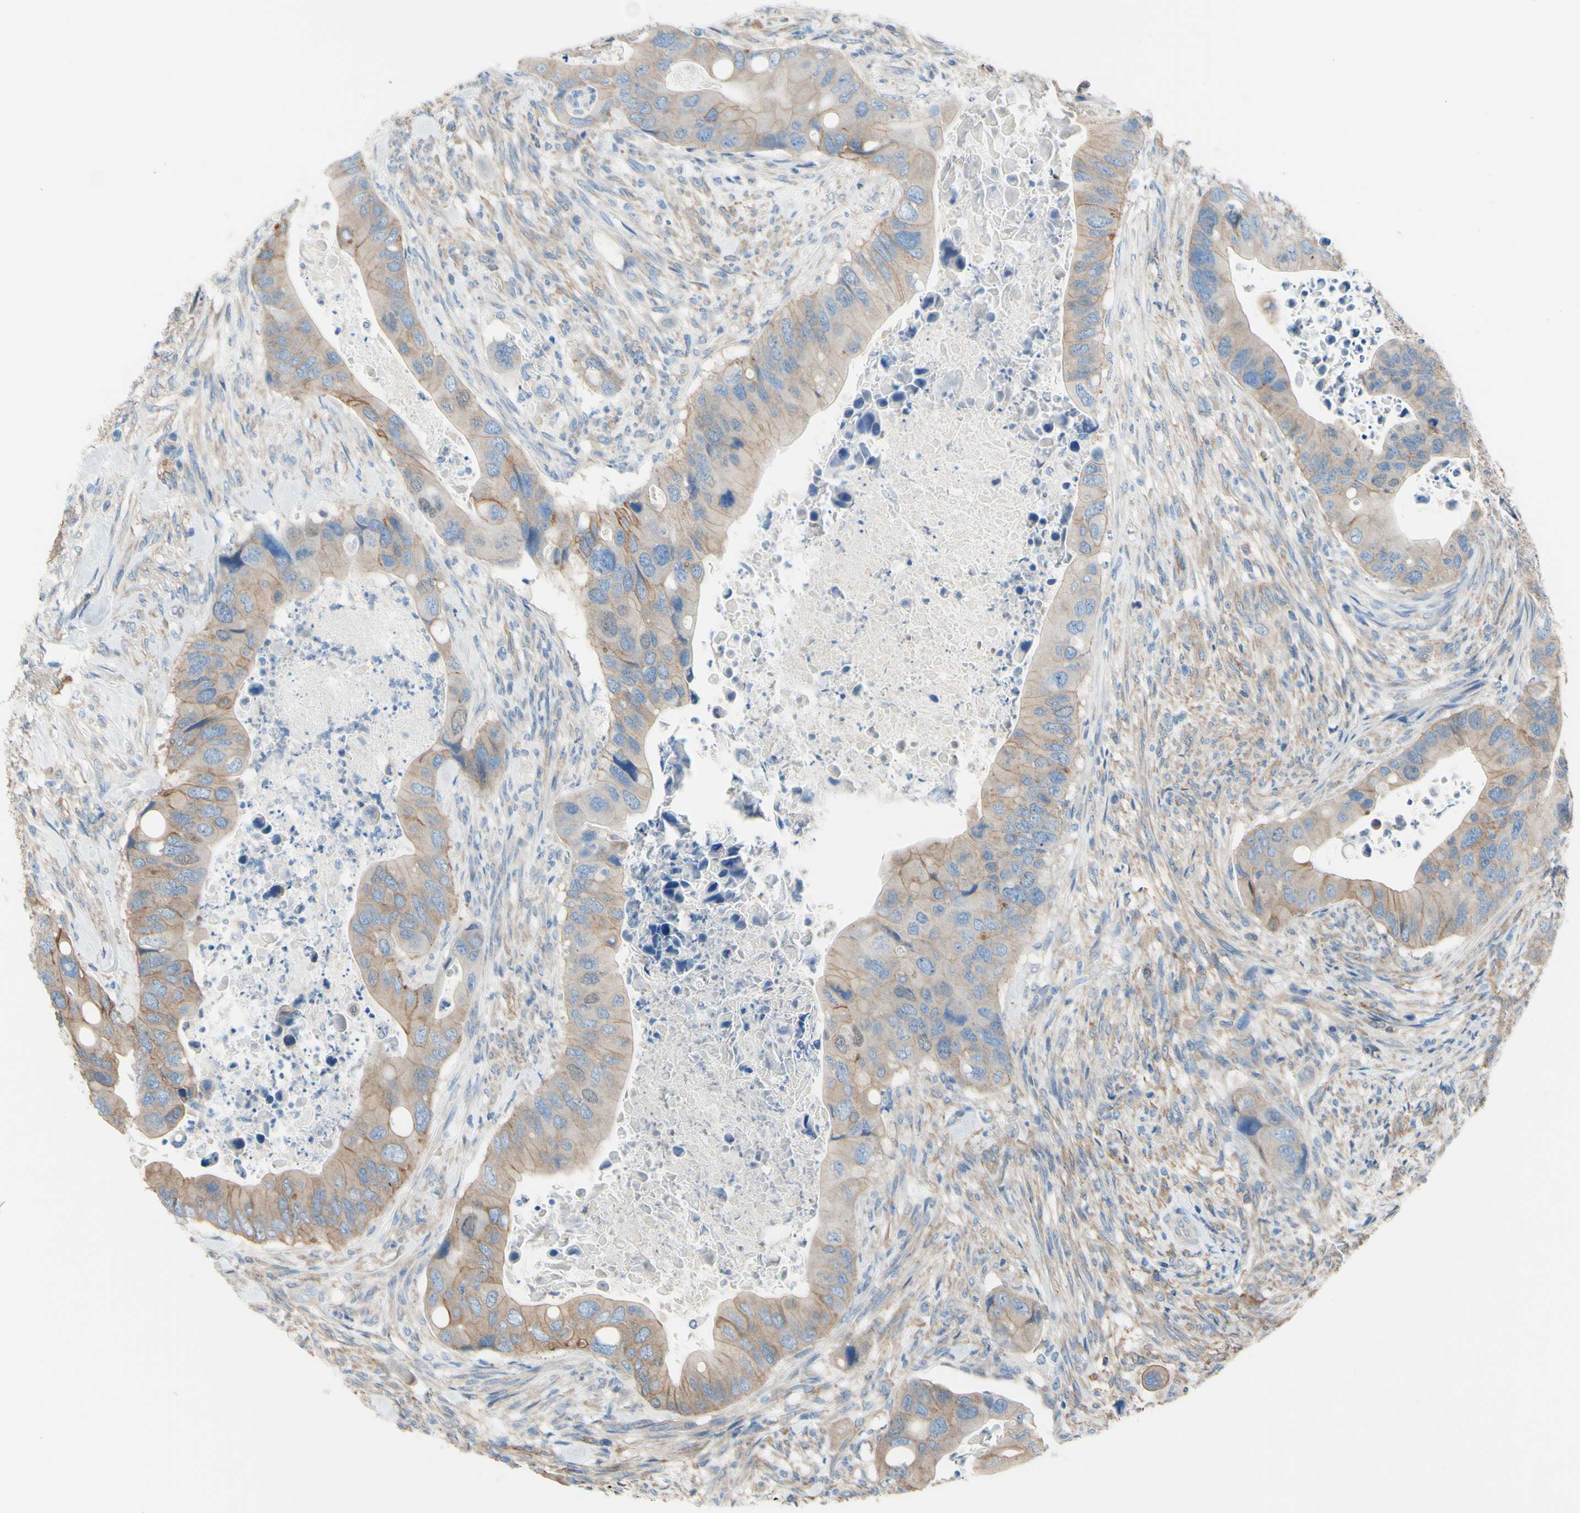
{"staining": {"intensity": "moderate", "quantity": ">75%", "location": "cytoplasmic/membranous"}, "tissue": "colorectal cancer", "cell_type": "Tumor cells", "image_type": "cancer", "snomed": [{"axis": "morphology", "description": "Adenocarcinoma, NOS"}, {"axis": "topography", "description": "Rectum"}], "caption": "There is medium levels of moderate cytoplasmic/membranous expression in tumor cells of adenocarcinoma (colorectal), as demonstrated by immunohistochemical staining (brown color).", "gene": "ADD1", "patient": {"sex": "female", "age": 57}}